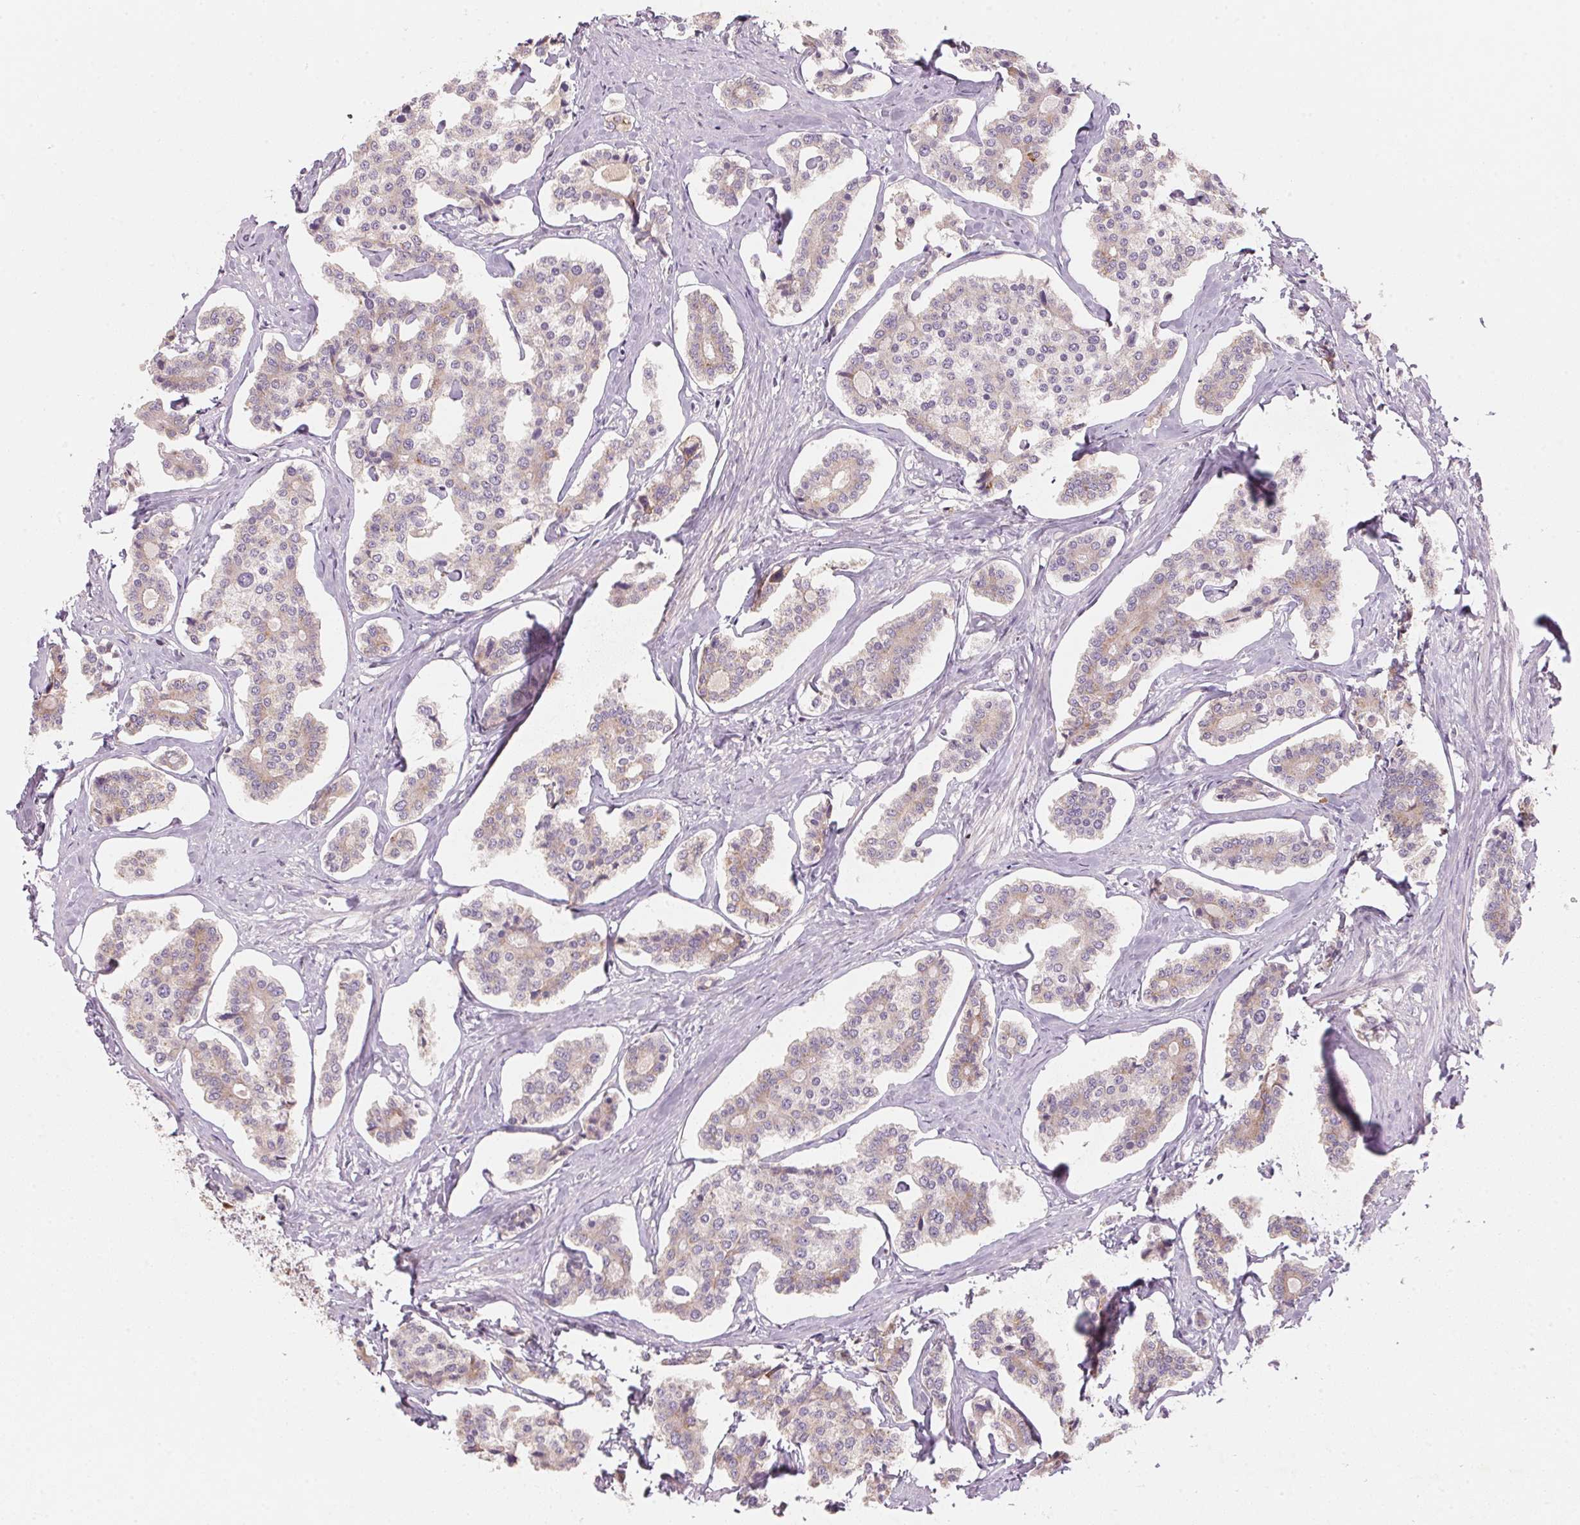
{"staining": {"intensity": "weak", "quantity": "<25%", "location": "cytoplasmic/membranous"}, "tissue": "carcinoid", "cell_type": "Tumor cells", "image_type": "cancer", "snomed": [{"axis": "morphology", "description": "Carcinoid, malignant, NOS"}, {"axis": "topography", "description": "Small intestine"}], "caption": "Histopathology image shows no significant protein expression in tumor cells of carcinoid.", "gene": "BLOC1S2", "patient": {"sex": "female", "age": 65}}